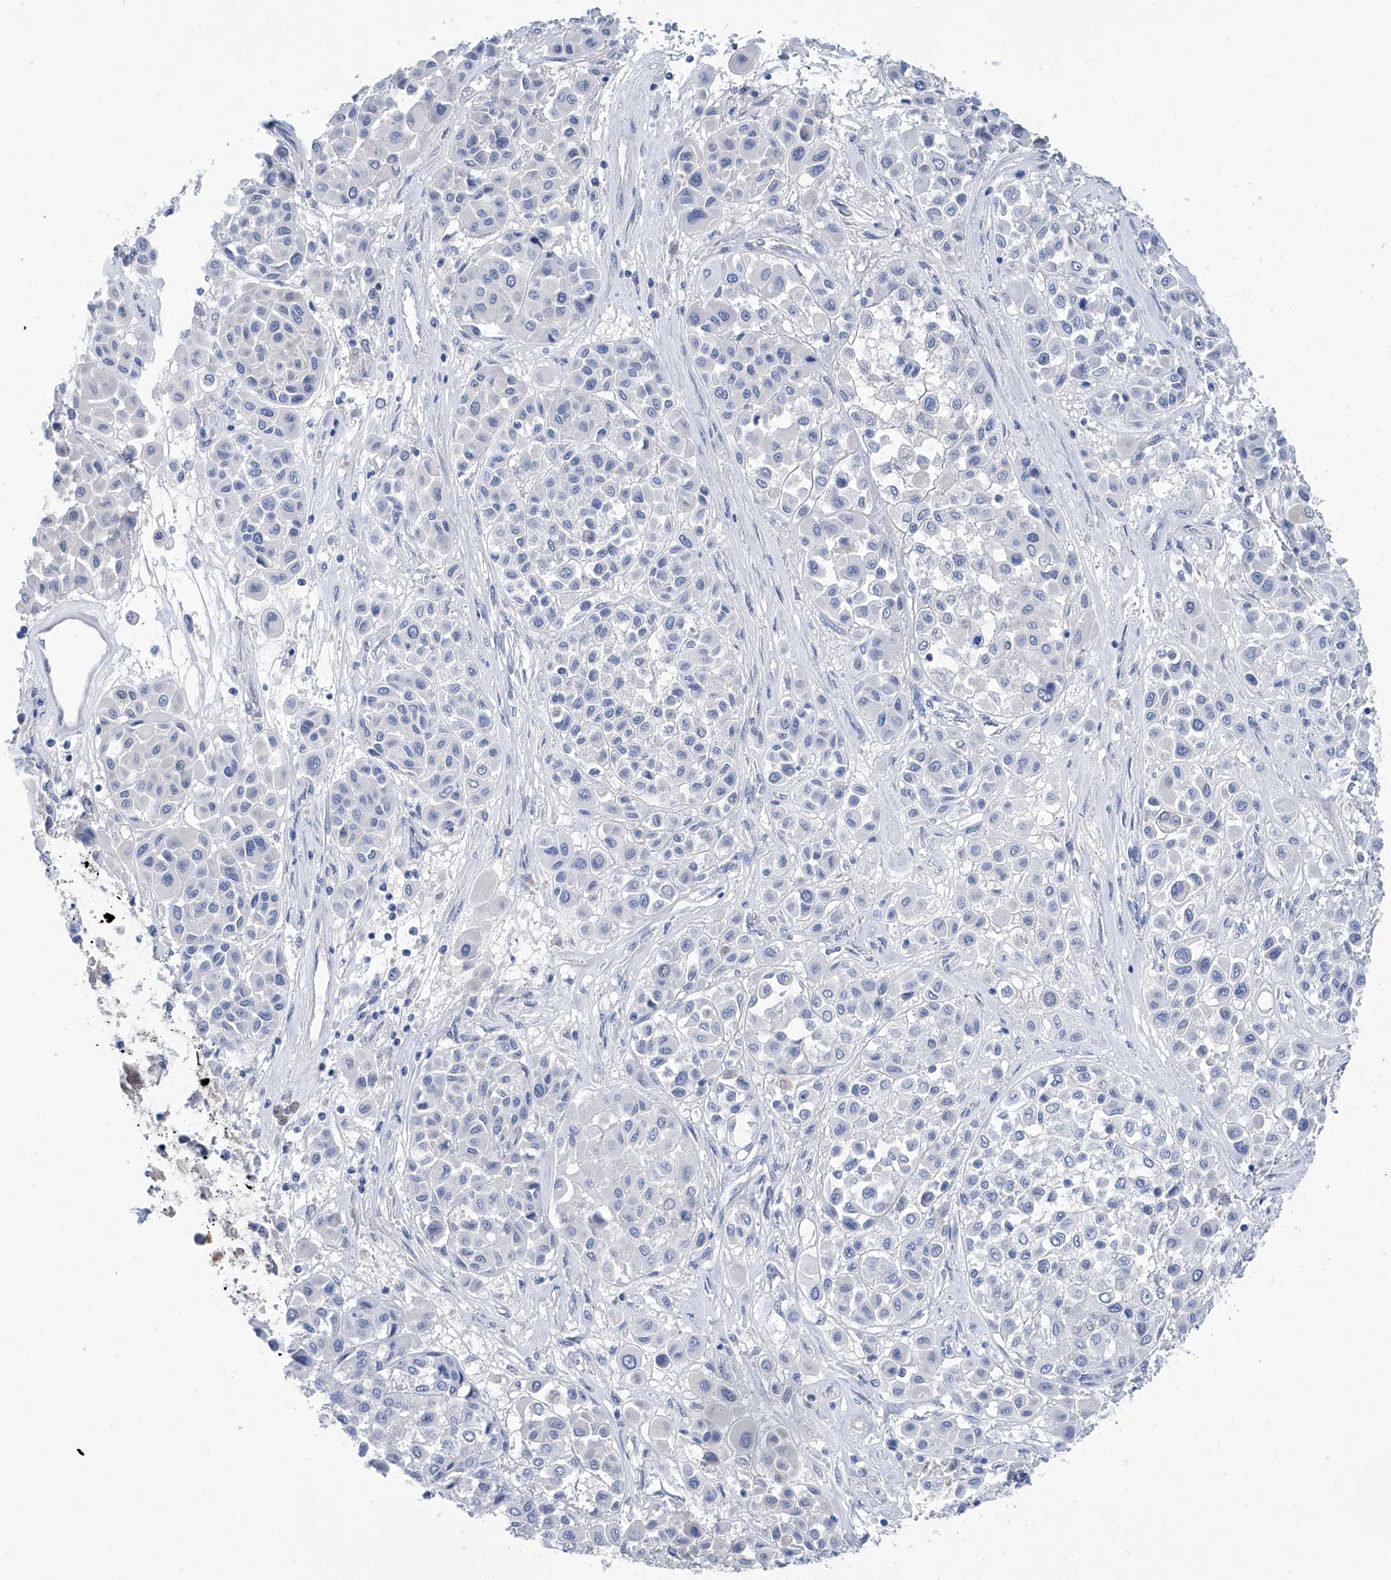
{"staining": {"intensity": "negative", "quantity": "none", "location": "none"}, "tissue": "melanoma", "cell_type": "Tumor cells", "image_type": "cancer", "snomed": [{"axis": "morphology", "description": "Malignant melanoma, Metastatic site"}, {"axis": "topography", "description": "Soft tissue"}], "caption": "DAB immunohistochemical staining of melanoma shows no significant positivity in tumor cells. Nuclei are stained in blue.", "gene": "PGM3", "patient": {"sex": "male", "age": 41}}